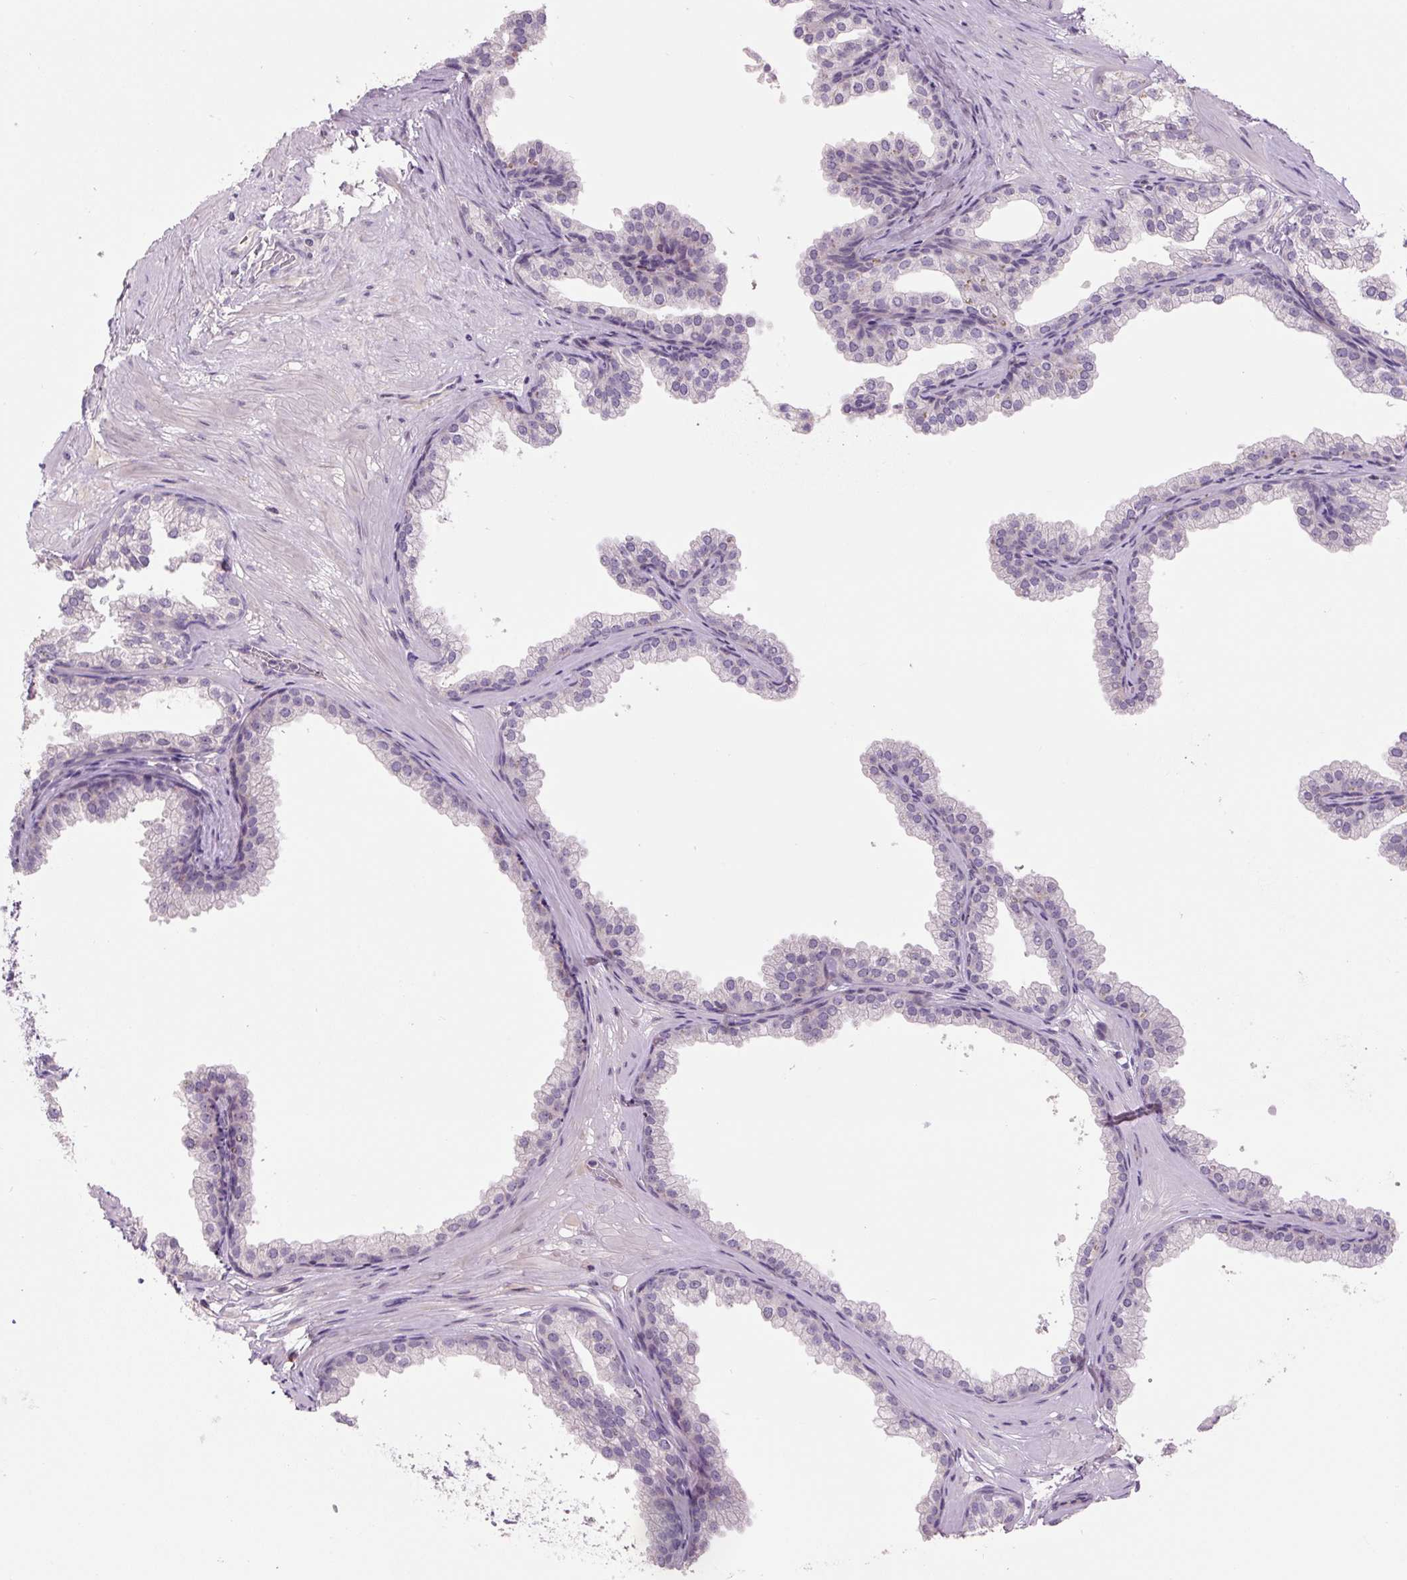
{"staining": {"intensity": "negative", "quantity": "none", "location": "none"}, "tissue": "prostate", "cell_type": "Glandular cells", "image_type": "normal", "snomed": [{"axis": "morphology", "description": "Normal tissue, NOS"}, {"axis": "topography", "description": "Prostate"}], "caption": "This is an IHC image of benign human prostate. There is no positivity in glandular cells.", "gene": "TMEM100", "patient": {"sex": "male", "age": 37}}